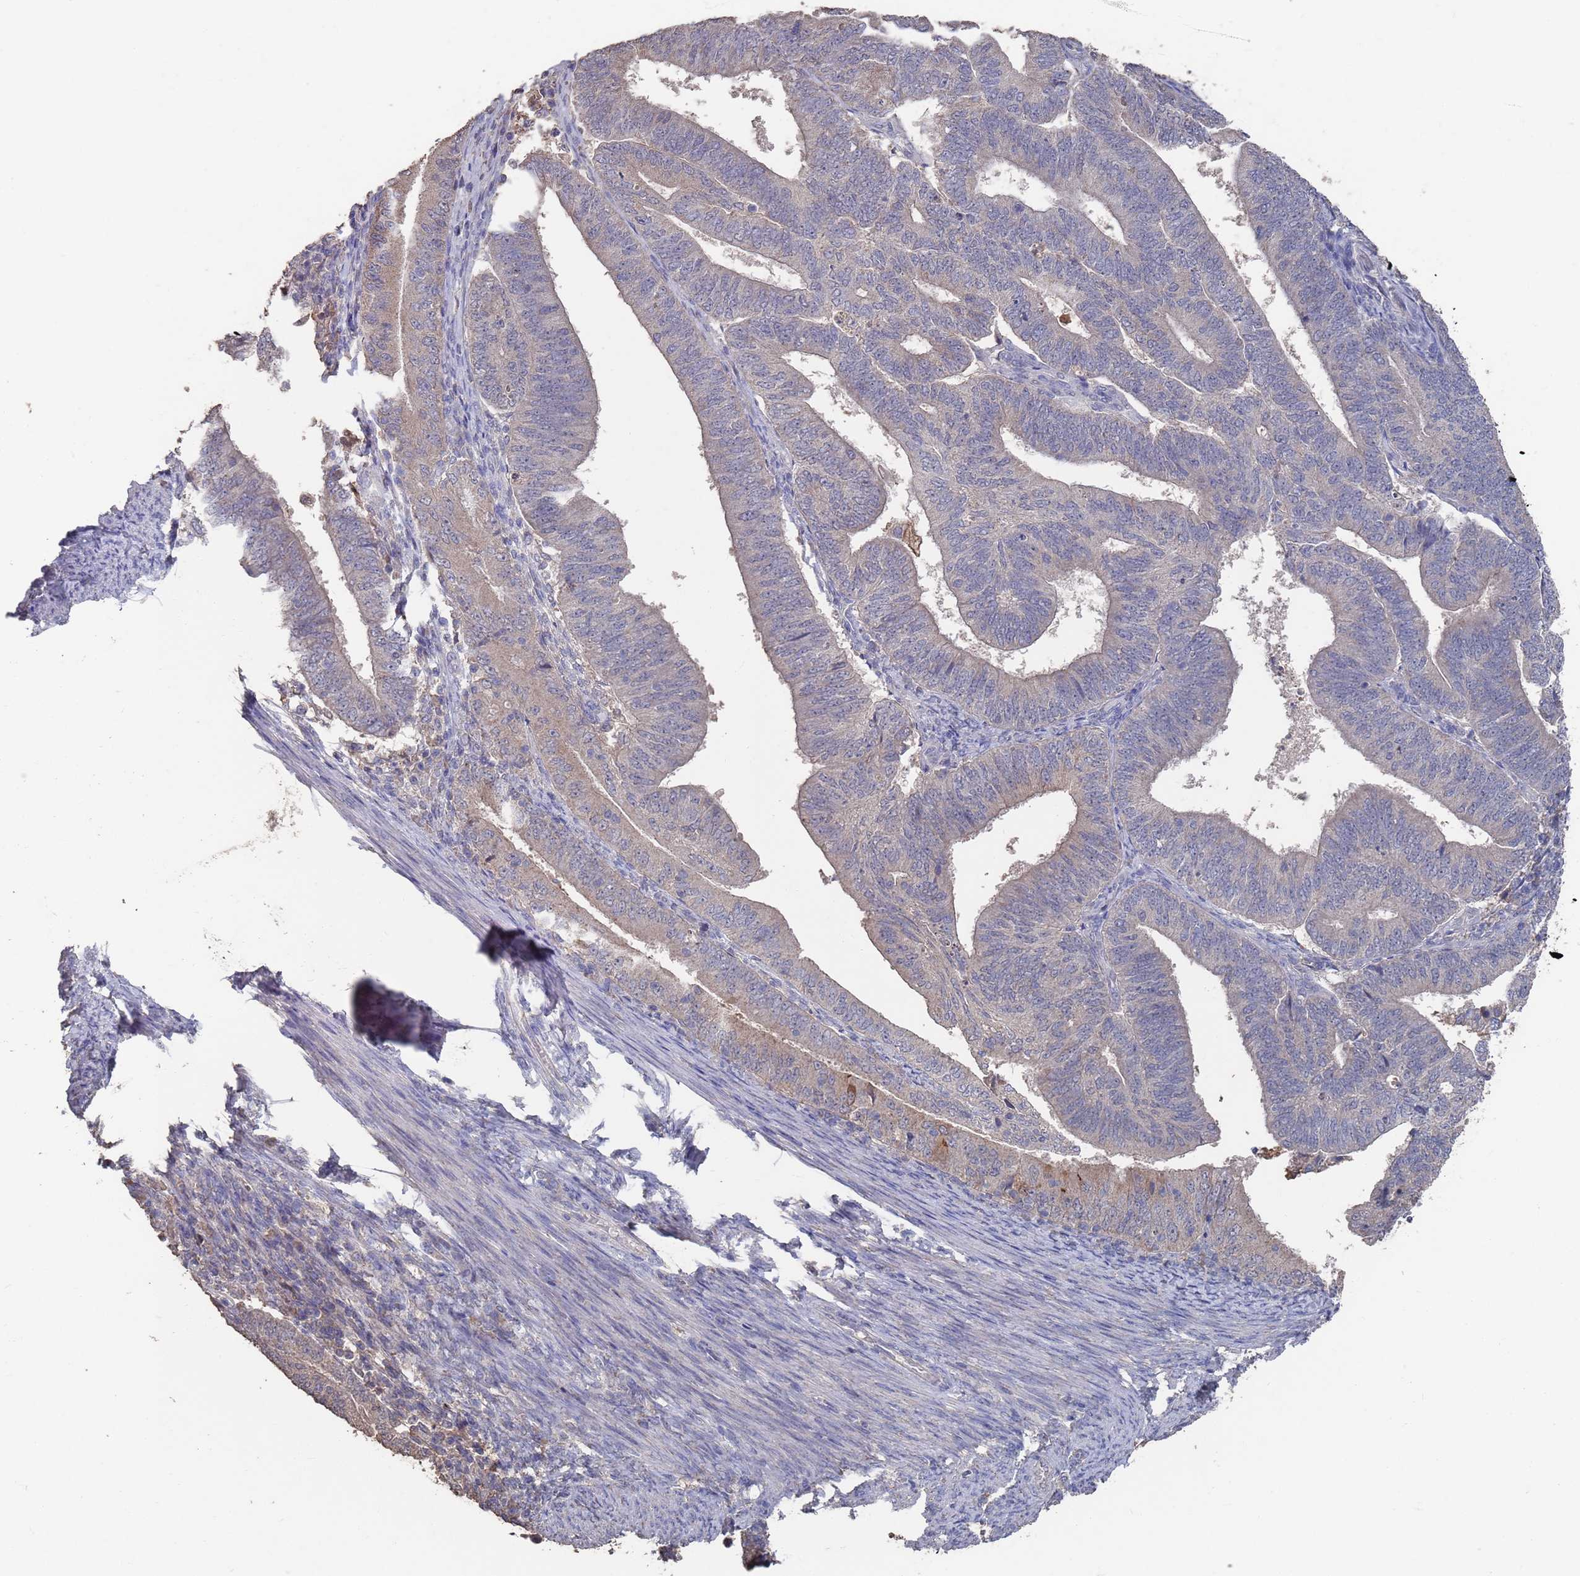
{"staining": {"intensity": "weak", "quantity": "<25%", "location": "cytoplasmic/membranous"}, "tissue": "endometrial cancer", "cell_type": "Tumor cells", "image_type": "cancer", "snomed": [{"axis": "morphology", "description": "Adenocarcinoma, NOS"}, {"axis": "topography", "description": "Endometrium"}], "caption": "This is a photomicrograph of IHC staining of endometrial cancer (adenocarcinoma), which shows no staining in tumor cells. The staining was performed using DAB to visualize the protein expression in brown, while the nuclei were stained in blue with hematoxylin (Magnification: 20x).", "gene": "BTBD18", "patient": {"sex": "female", "age": 70}}